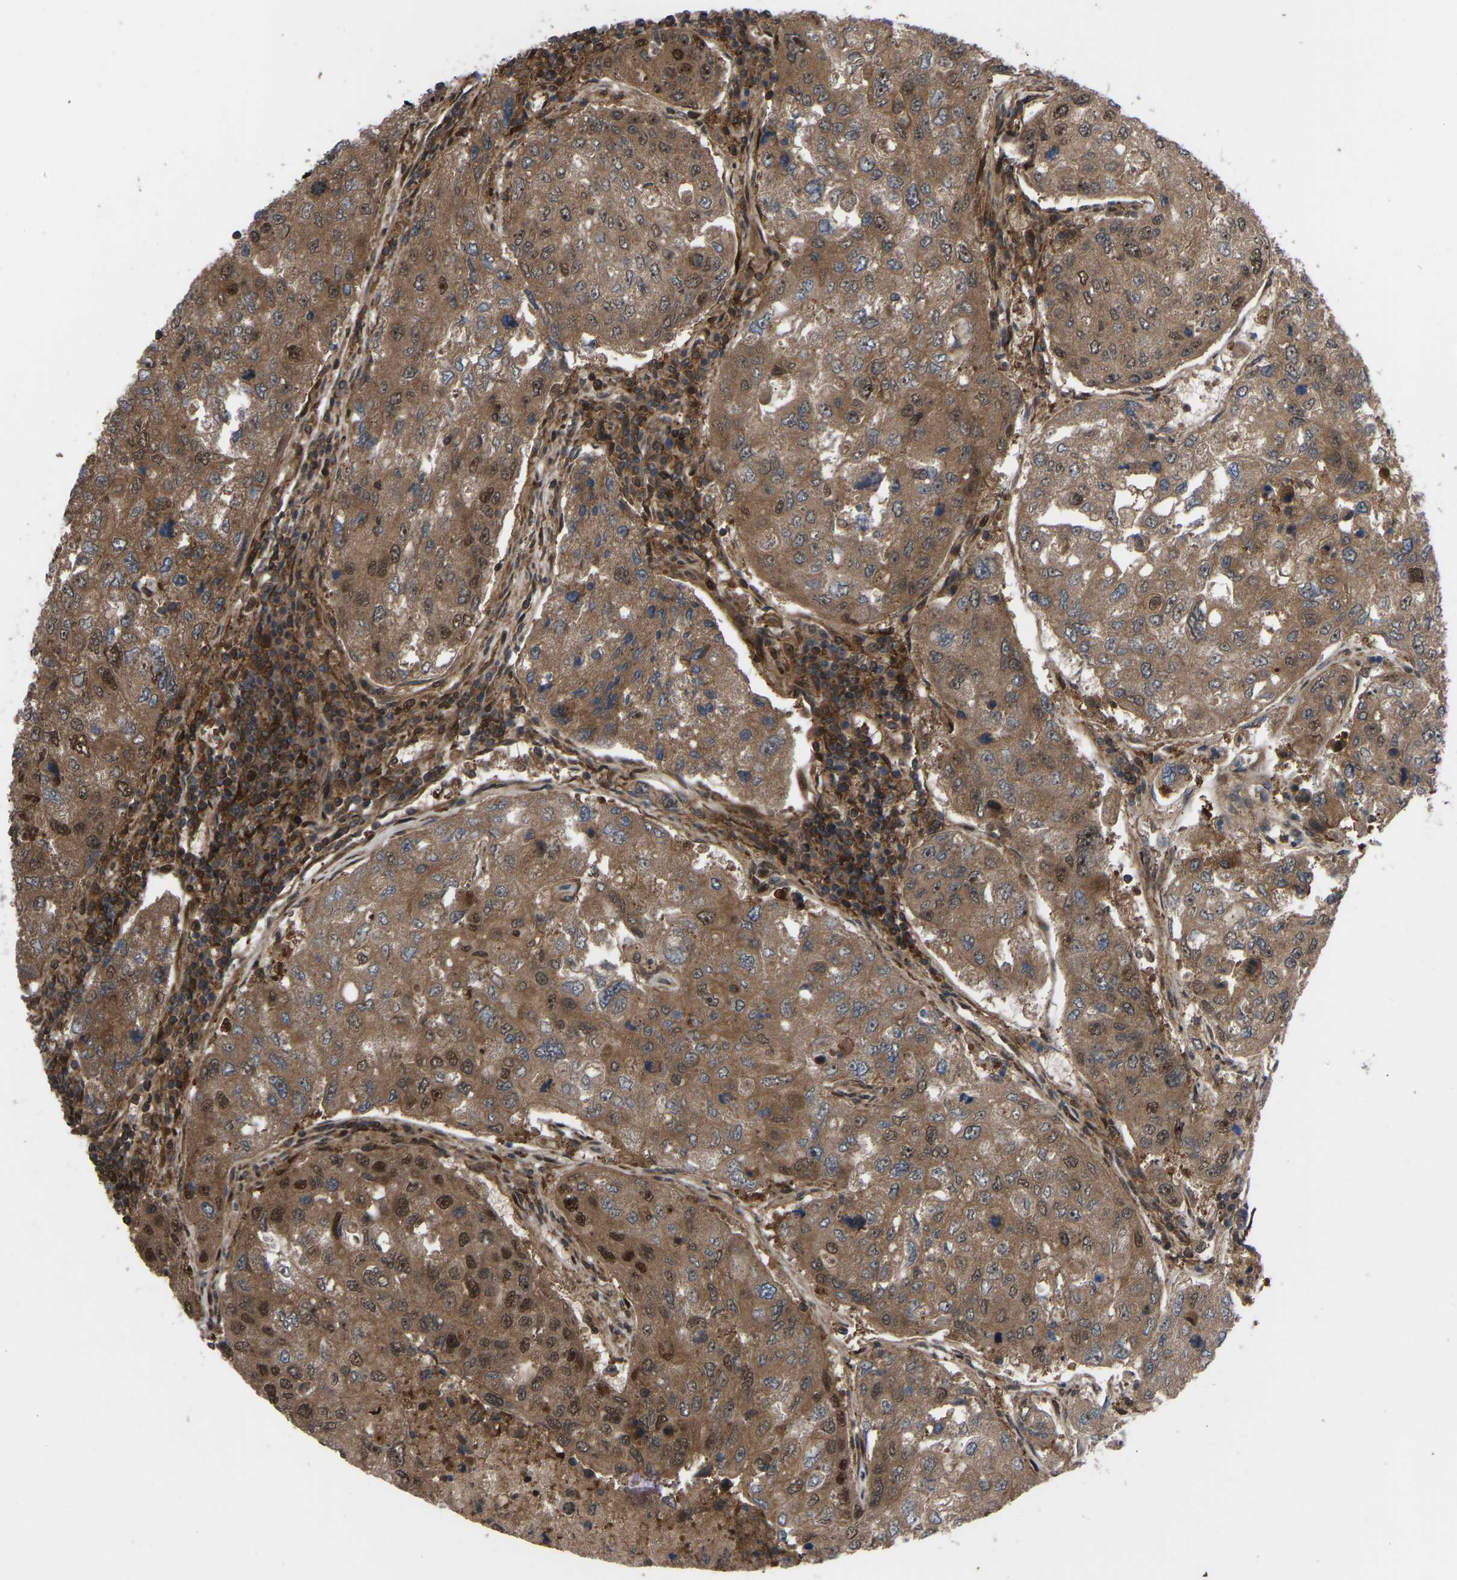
{"staining": {"intensity": "moderate", "quantity": ">75%", "location": "cytoplasmic/membranous,nuclear"}, "tissue": "urothelial cancer", "cell_type": "Tumor cells", "image_type": "cancer", "snomed": [{"axis": "morphology", "description": "Urothelial carcinoma, High grade"}, {"axis": "topography", "description": "Lymph node"}, {"axis": "topography", "description": "Urinary bladder"}], "caption": "Moderate cytoplasmic/membranous and nuclear protein expression is identified in about >75% of tumor cells in urothelial cancer. (DAB = brown stain, brightfield microscopy at high magnification).", "gene": "CYP7B1", "patient": {"sex": "male", "age": 51}}